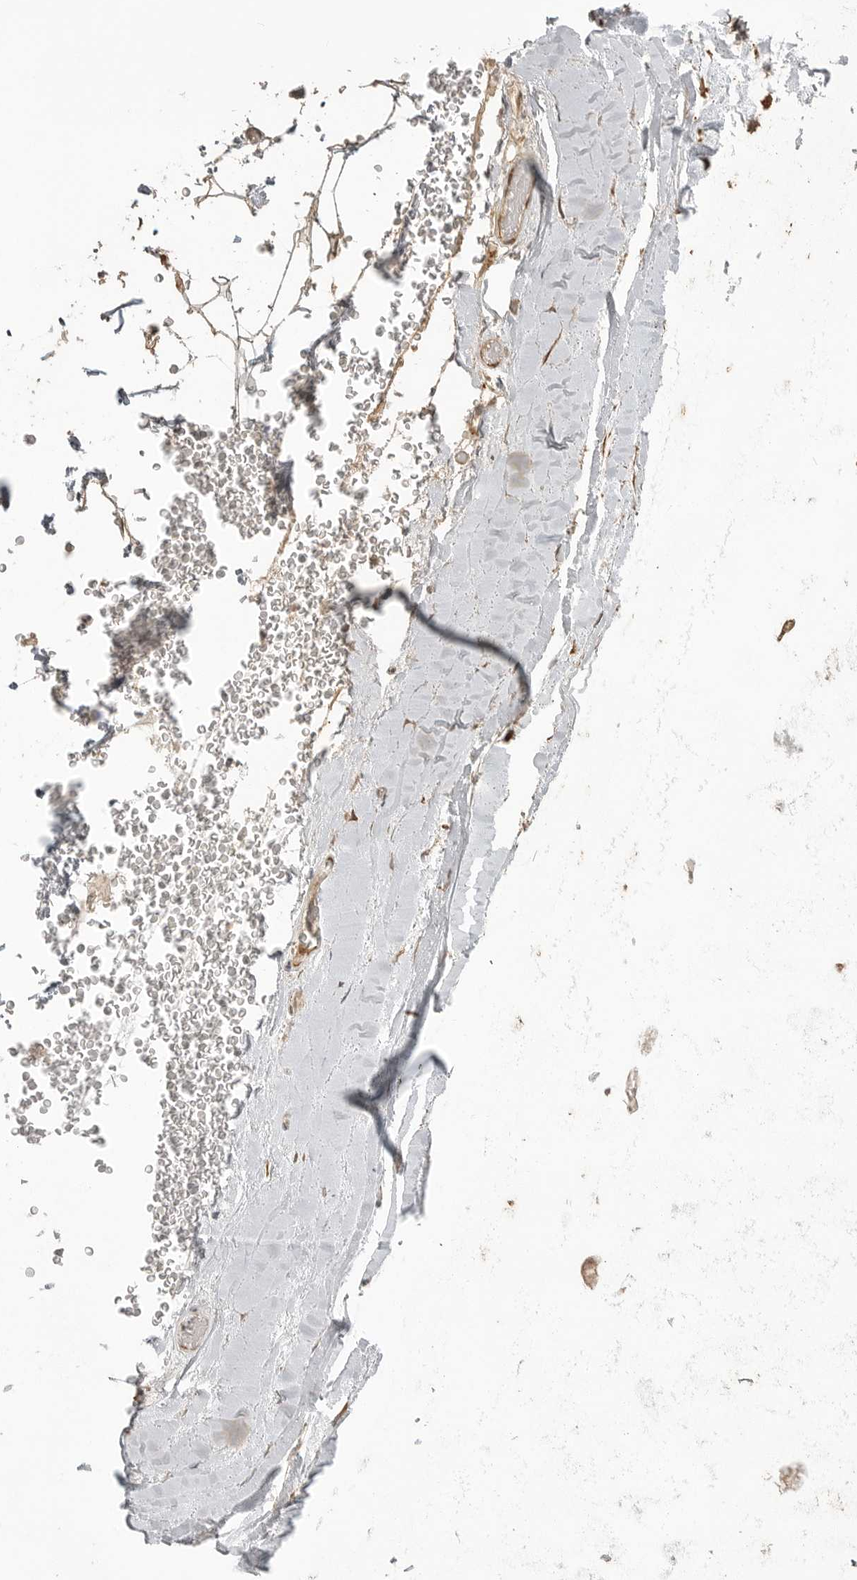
{"staining": {"intensity": "weak", "quantity": ">75%", "location": "cytoplasmic/membranous"}, "tissue": "adipose tissue", "cell_type": "Adipocytes", "image_type": "normal", "snomed": [{"axis": "morphology", "description": "Normal tissue, NOS"}, {"axis": "topography", "description": "Bronchus"}], "caption": "Adipose tissue stained with DAB (3,3'-diaminobenzidine) immunohistochemistry (IHC) reveals low levels of weak cytoplasmic/membranous staining in approximately >75% of adipocytes.", "gene": "SMG8", "patient": {"sex": "male", "age": 66}}